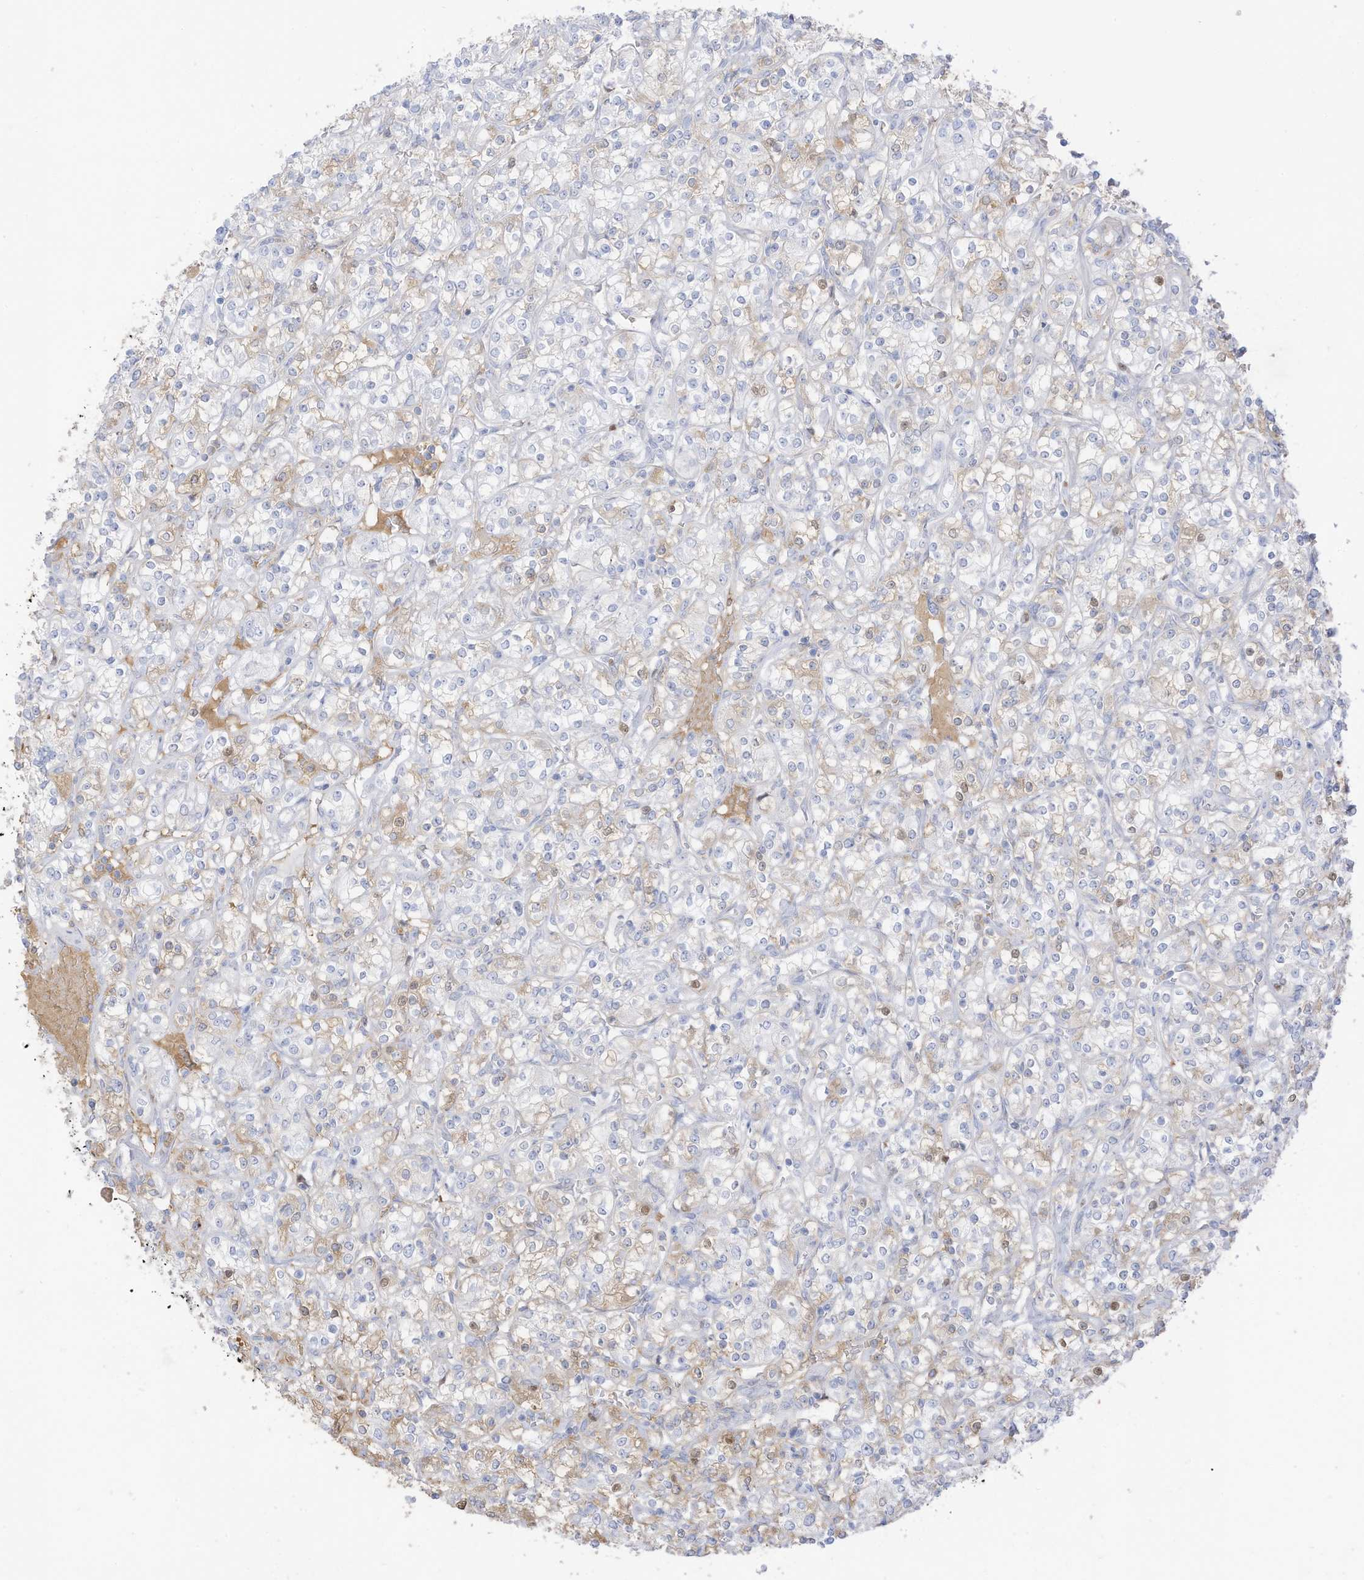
{"staining": {"intensity": "weak", "quantity": "<25%", "location": "cytoplasmic/membranous,nuclear"}, "tissue": "renal cancer", "cell_type": "Tumor cells", "image_type": "cancer", "snomed": [{"axis": "morphology", "description": "Adenocarcinoma, NOS"}, {"axis": "topography", "description": "Kidney"}], "caption": "An immunohistochemistry (IHC) image of renal cancer (adenocarcinoma) is shown. There is no staining in tumor cells of renal cancer (adenocarcinoma).", "gene": "HSD17B13", "patient": {"sex": "male", "age": 77}}